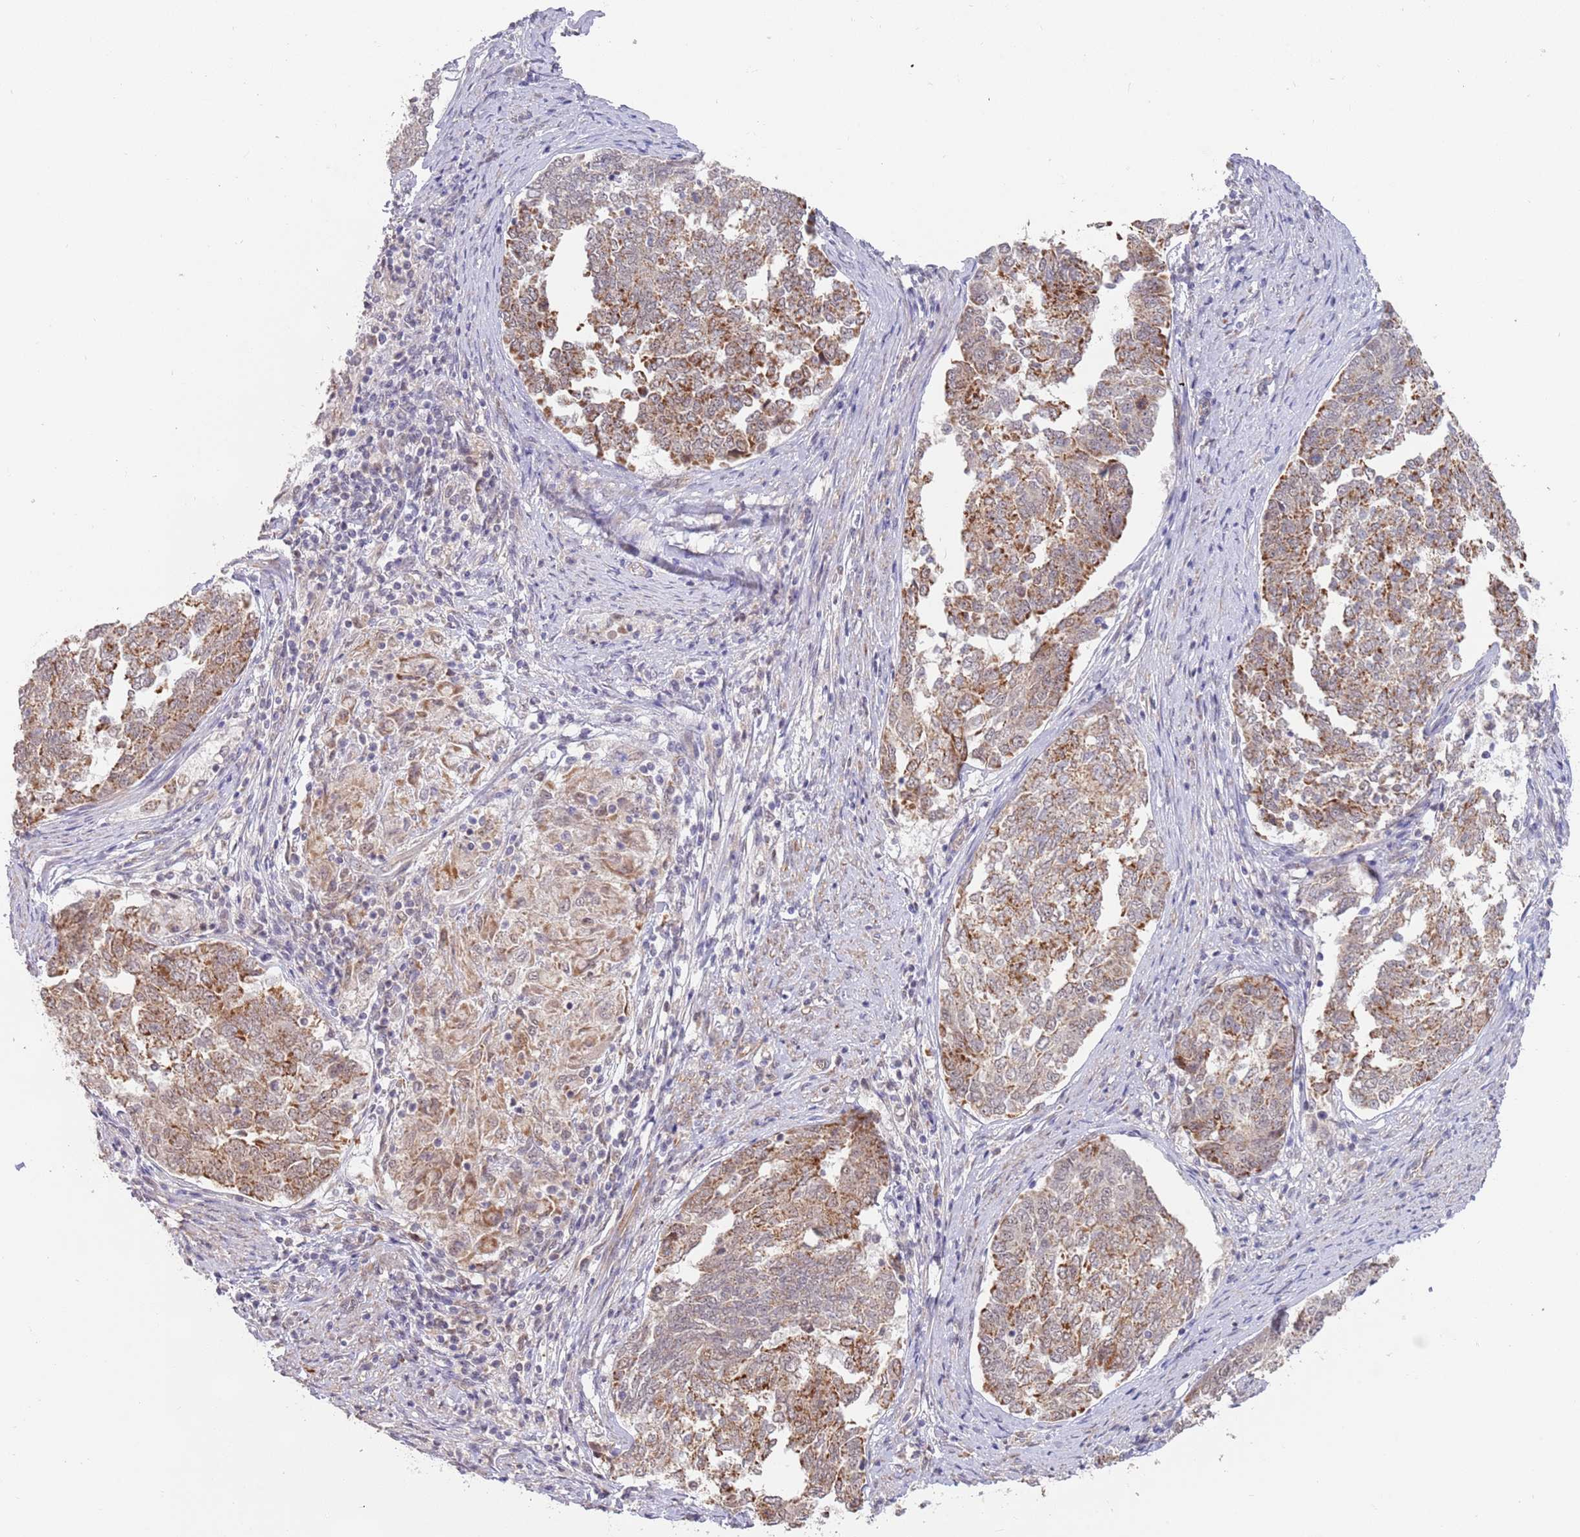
{"staining": {"intensity": "moderate", "quantity": ">75%", "location": "cytoplasmic/membranous"}, "tissue": "endometrial cancer", "cell_type": "Tumor cells", "image_type": "cancer", "snomed": [{"axis": "morphology", "description": "Adenocarcinoma, NOS"}, {"axis": "topography", "description": "Endometrium"}], "caption": "This is a histology image of immunohistochemistry (IHC) staining of endometrial cancer, which shows moderate positivity in the cytoplasmic/membranous of tumor cells.", "gene": "UQCC3", "patient": {"sex": "female", "age": 80}}